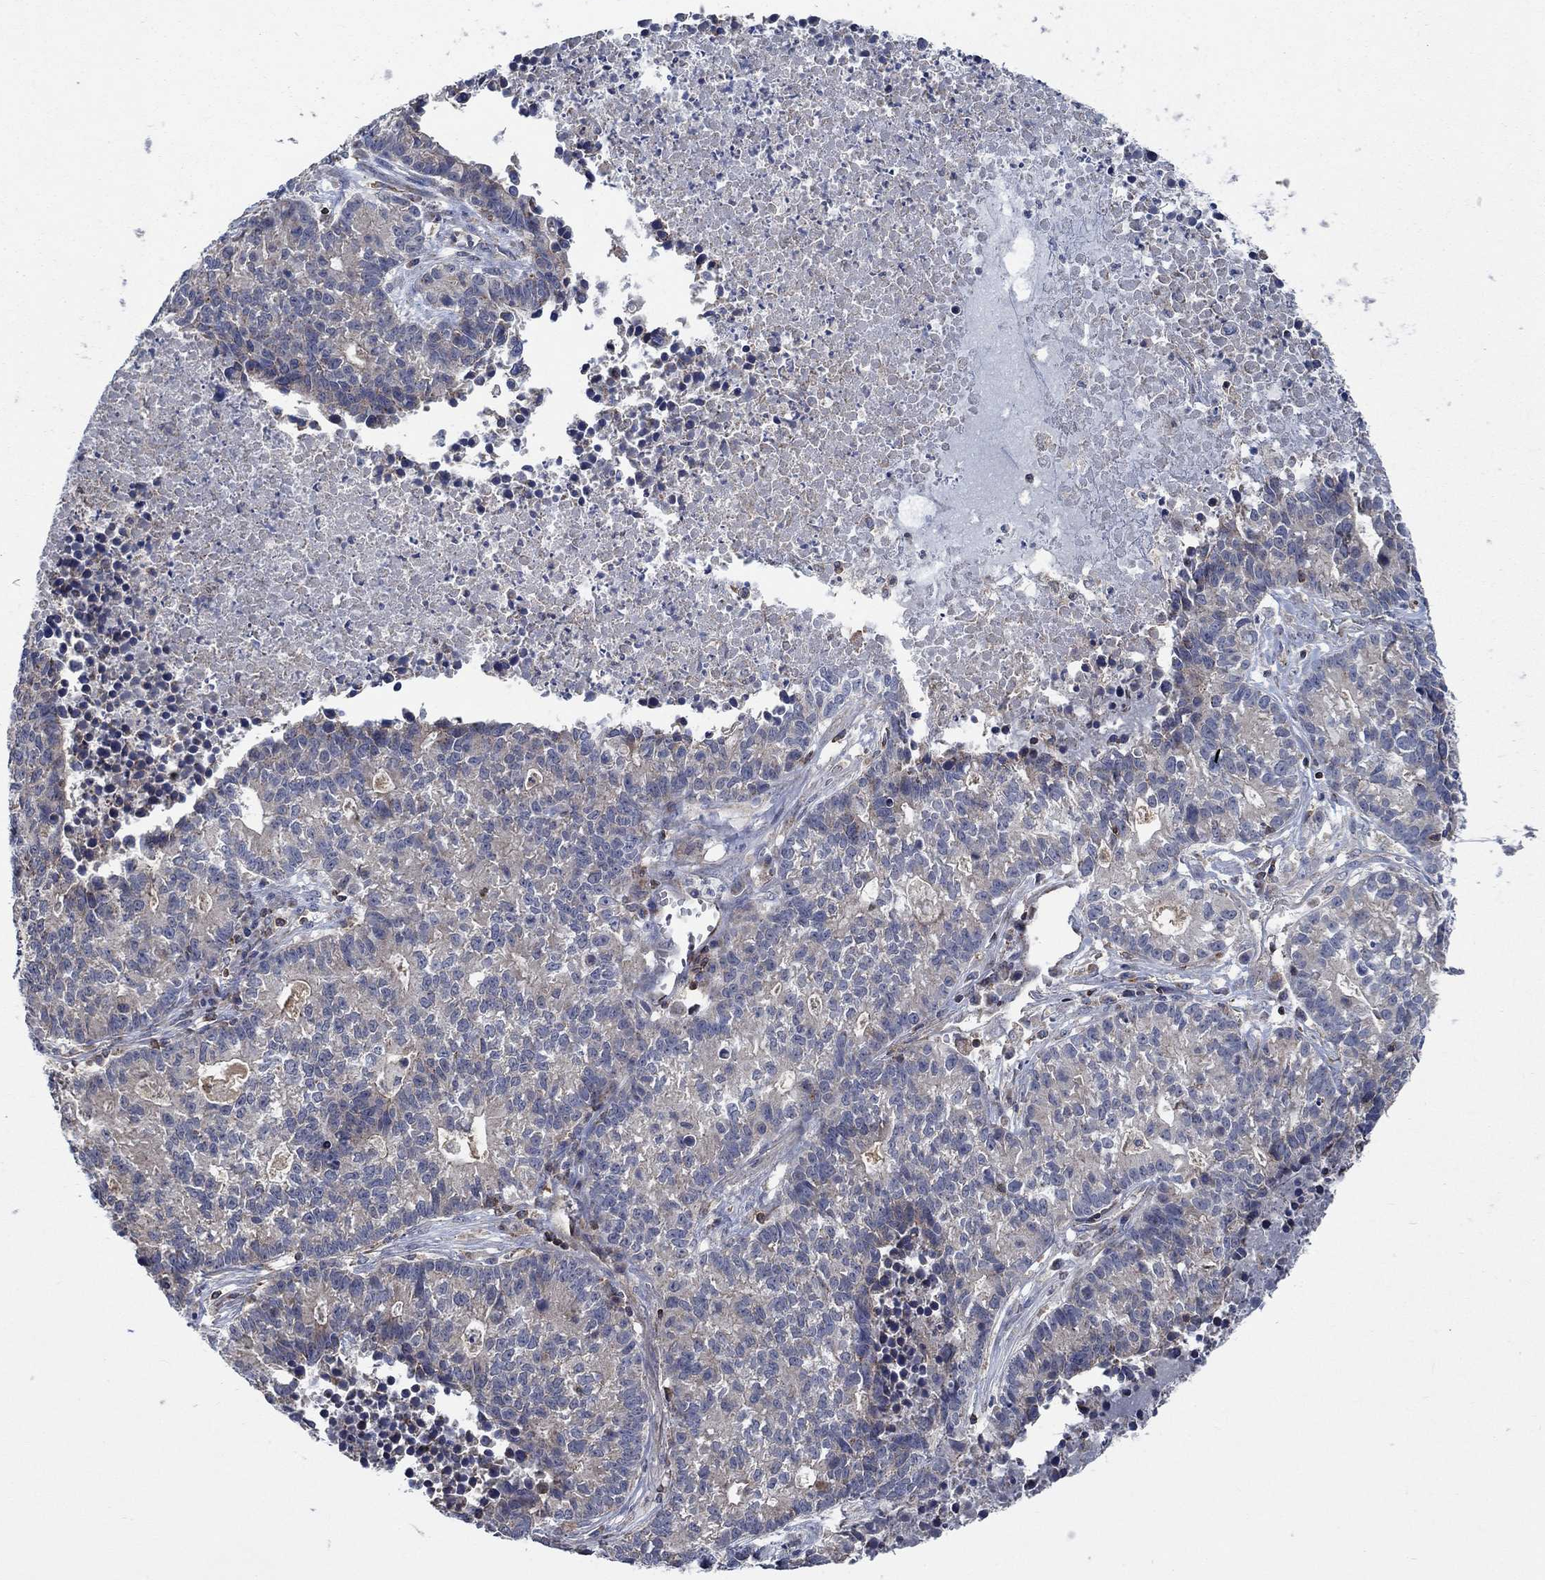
{"staining": {"intensity": "weak", "quantity": "<25%", "location": "cytoplasmic/membranous"}, "tissue": "lung cancer", "cell_type": "Tumor cells", "image_type": "cancer", "snomed": [{"axis": "morphology", "description": "Adenocarcinoma, NOS"}, {"axis": "topography", "description": "Lung"}], "caption": "A high-resolution image shows immunohistochemistry (IHC) staining of lung cancer (adenocarcinoma), which demonstrates no significant positivity in tumor cells.", "gene": "STXBP6", "patient": {"sex": "male", "age": 57}}